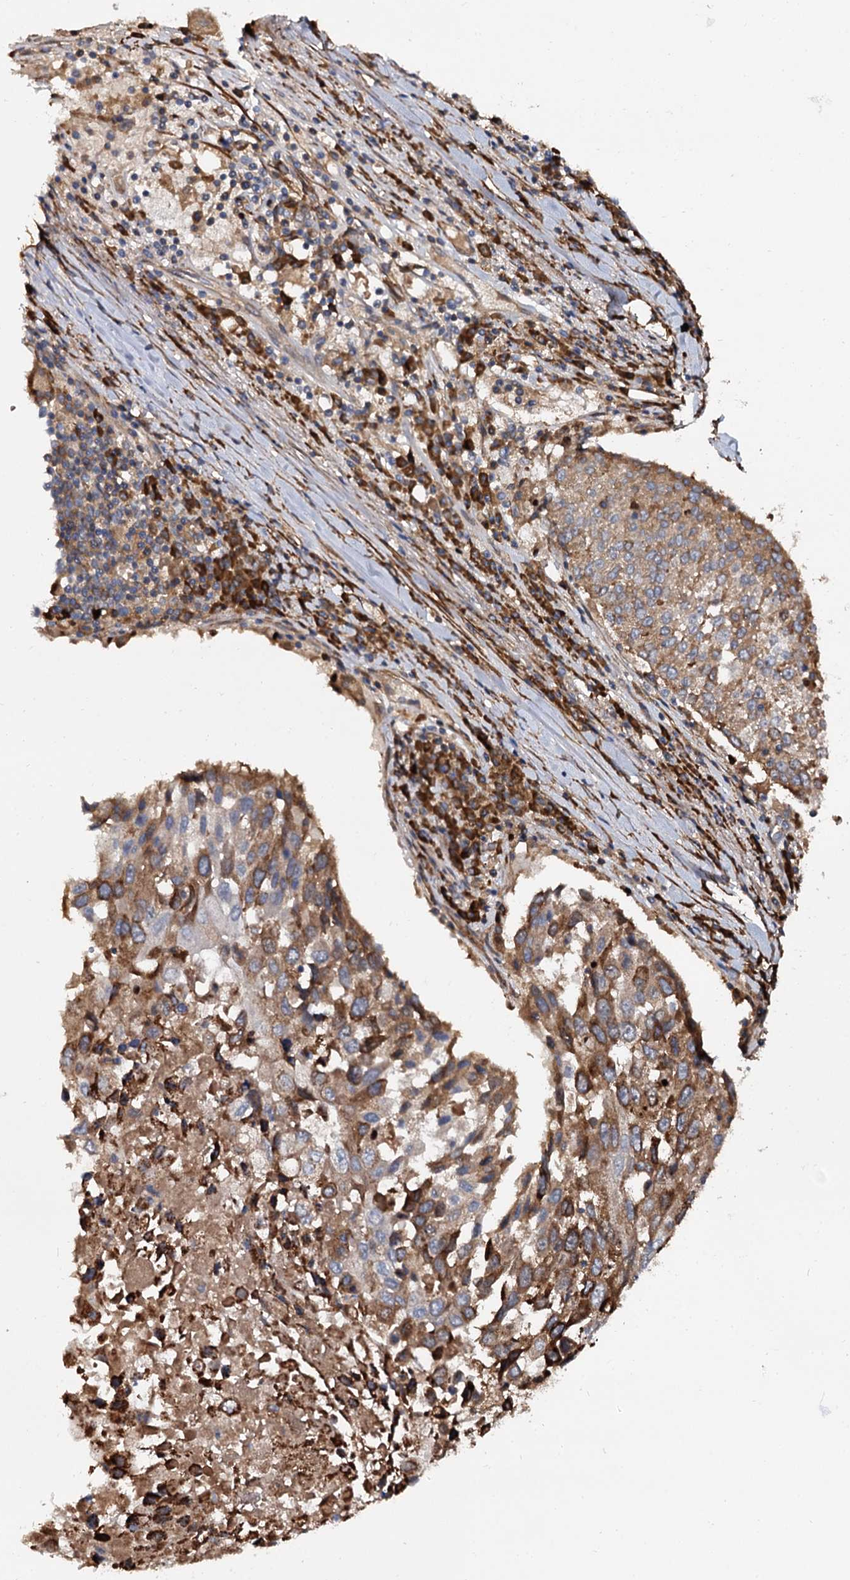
{"staining": {"intensity": "moderate", "quantity": "25%-75%", "location": "cytoplasmic/membranous"}, "tissue": "lung cancer", "cell_type": "Tumor cells", "image_type": "cancer", "snomed": [{"axis": "morphology", "description": "Squamous cell carcinoma, NOS"}, {"axis": "topography", "description": "Lung"}], "caption": "A brown stain highlights moderate cytoplasmic/membranous expression of a protein in human lung cancer tumor cells.", "gene": "ISM2", "patient": {"sex": "male", "age": 65}}